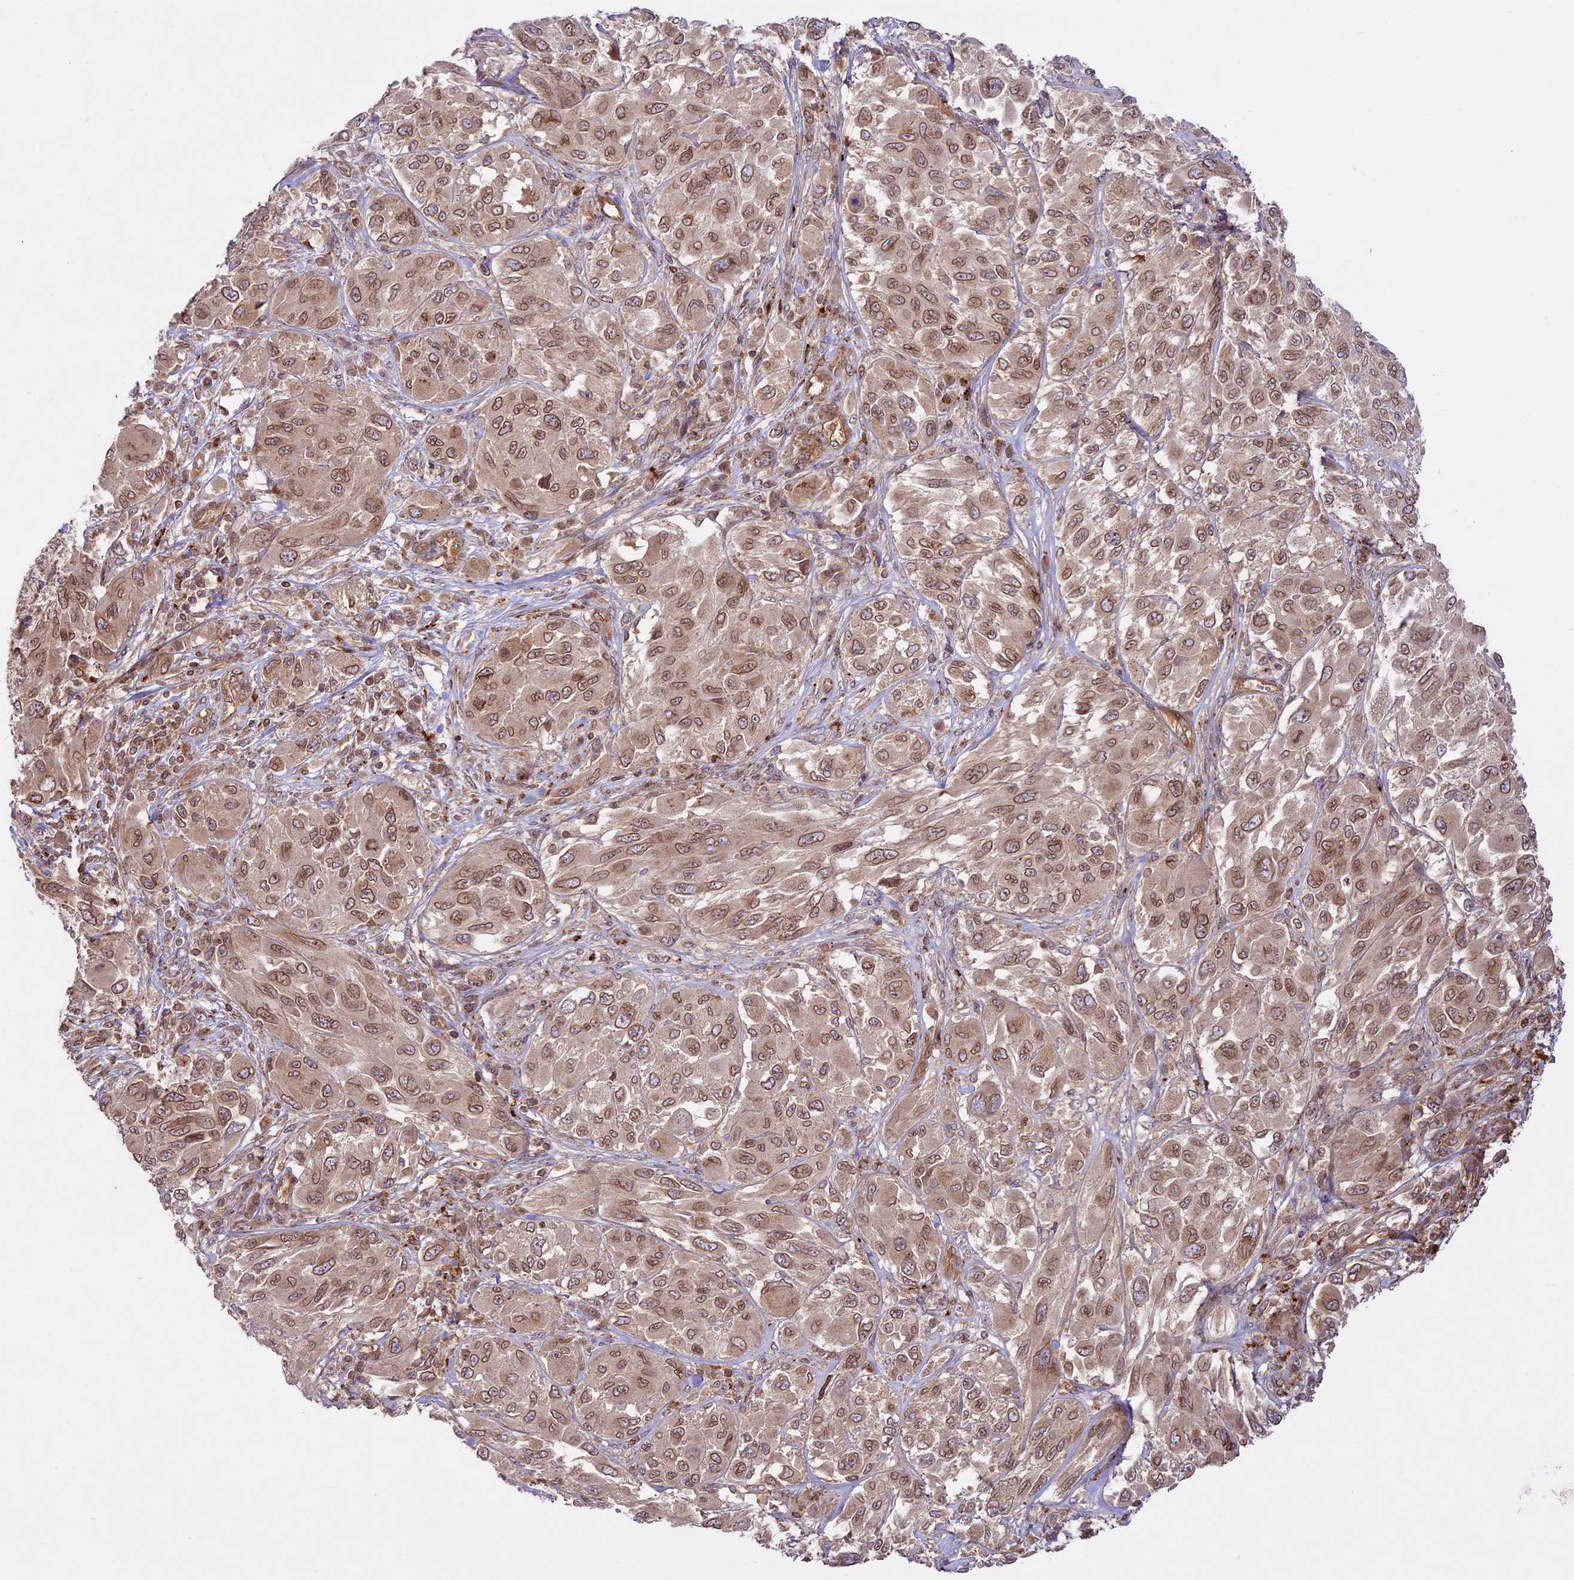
{"staining": {"intensity": "moderate", "quantity": ">75%", "location": "cytoplasmic/membranous,nuclear"}, "tissue": "melanoma", "cell_type": "Tumor cells", "image_type": "cancer", "snomed": [{"axis": "morphology", "description": "Malignant melanoma, NOS"}, {"axis": "topography", "description": "Skin"}], "caption": "The micrograph exhibits a brown stain indicating the presence of a protein in the cytoplasmic/membranous and nuclear of tumor cells in malignant melanoma.", "gene": "DGKH", "patient": {"sex": "female", "age": 91}}